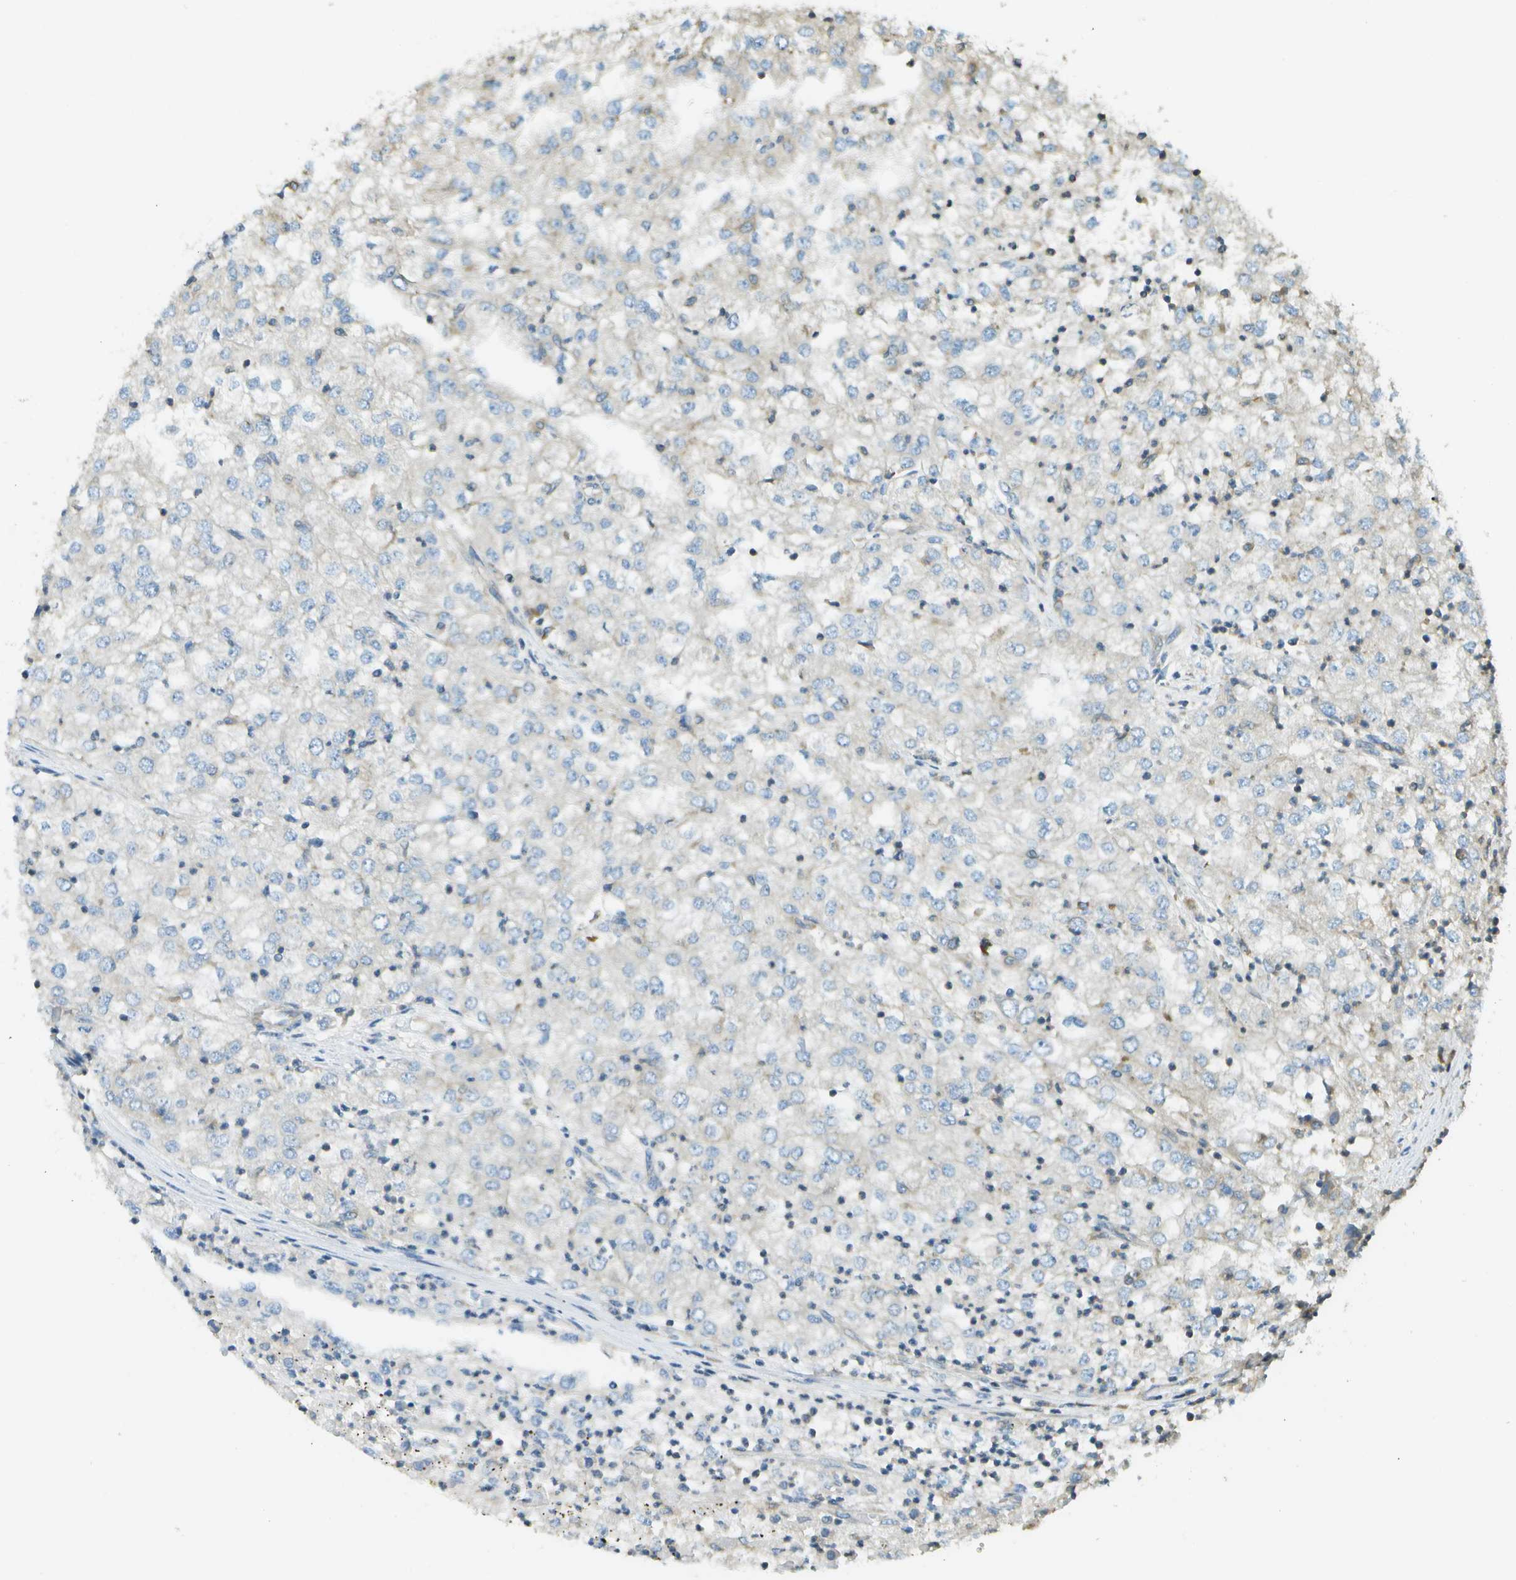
{"staining": {"intensity": "negative", "quantity": "none", "location": "none"}, "tissue": "renal cancer", "cell_type": "Tumor cells", "image_type": "cancer", "snomed": [{"axis": "morphology", "description": "Adenocarcinoma, NOS"}, {"axis": "topography", "description": "Kidney"}], "caption": "Immunohistochemistry micrograph of human renal cancer stained for a protein (brown), which displays no expression in tumor cells.", "gene": "DNAJB11", "patient": {"sex": "female", "age": 54}}